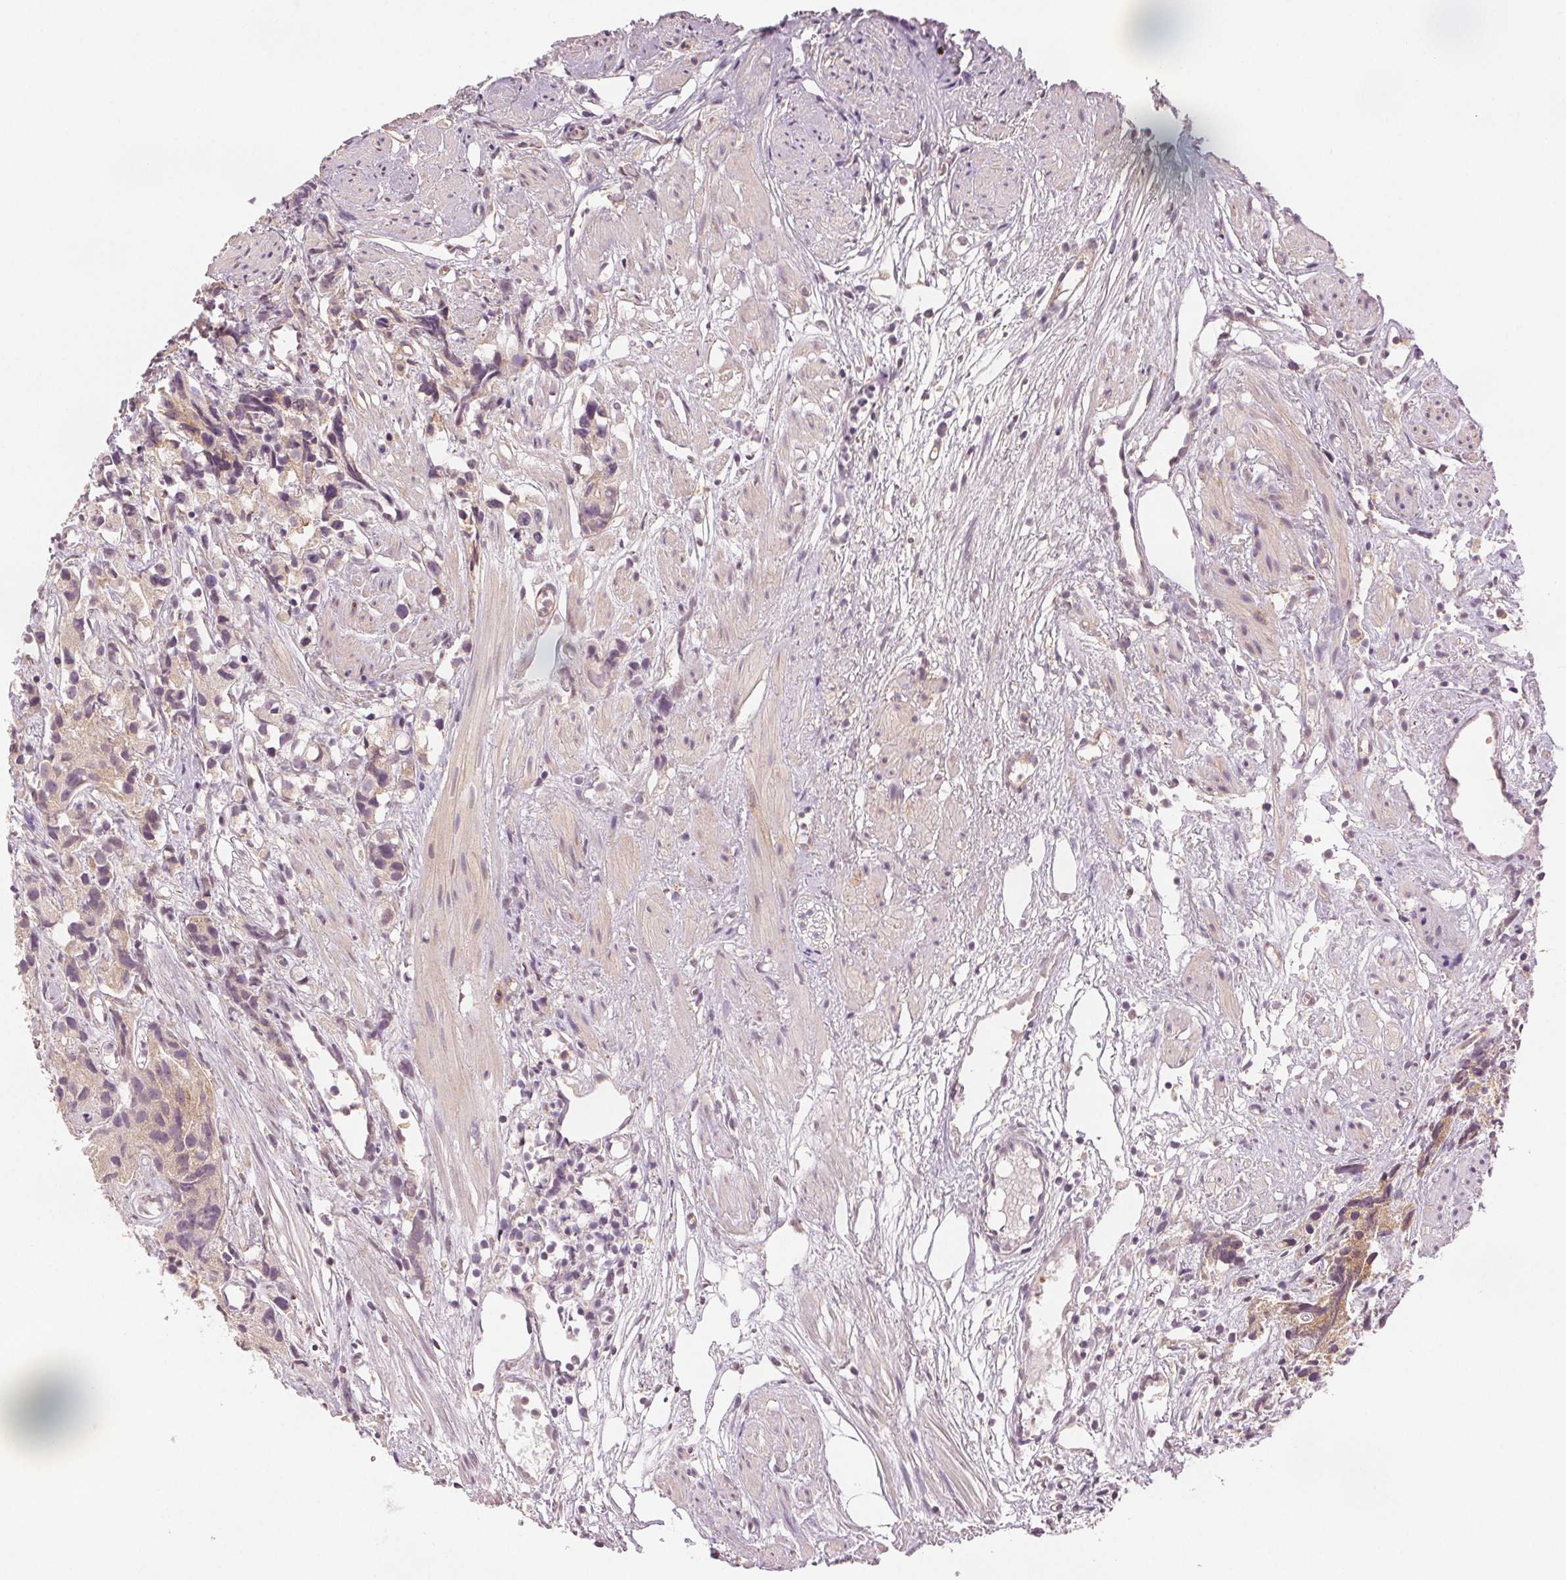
{"staining": {"intensity": "weak", "quantity": "<25%", "location": "cytoplasmic/membranous"}, "tissue": "prostate cancer", "cell_type": "Tumor cells", "image_type": "cancer", "snomed": [{"axis": "morphology", "description": "Adenocarcinoma, High grade"}, {"axis": "topography", "description": "Prostate"}], "caption": "Tumor cells show no significant positivity in prostate cancer (adenocarcinoma (high-grade)).", "gene": "DIAPH2", "patient": {"sex": "male", "age": 68}}